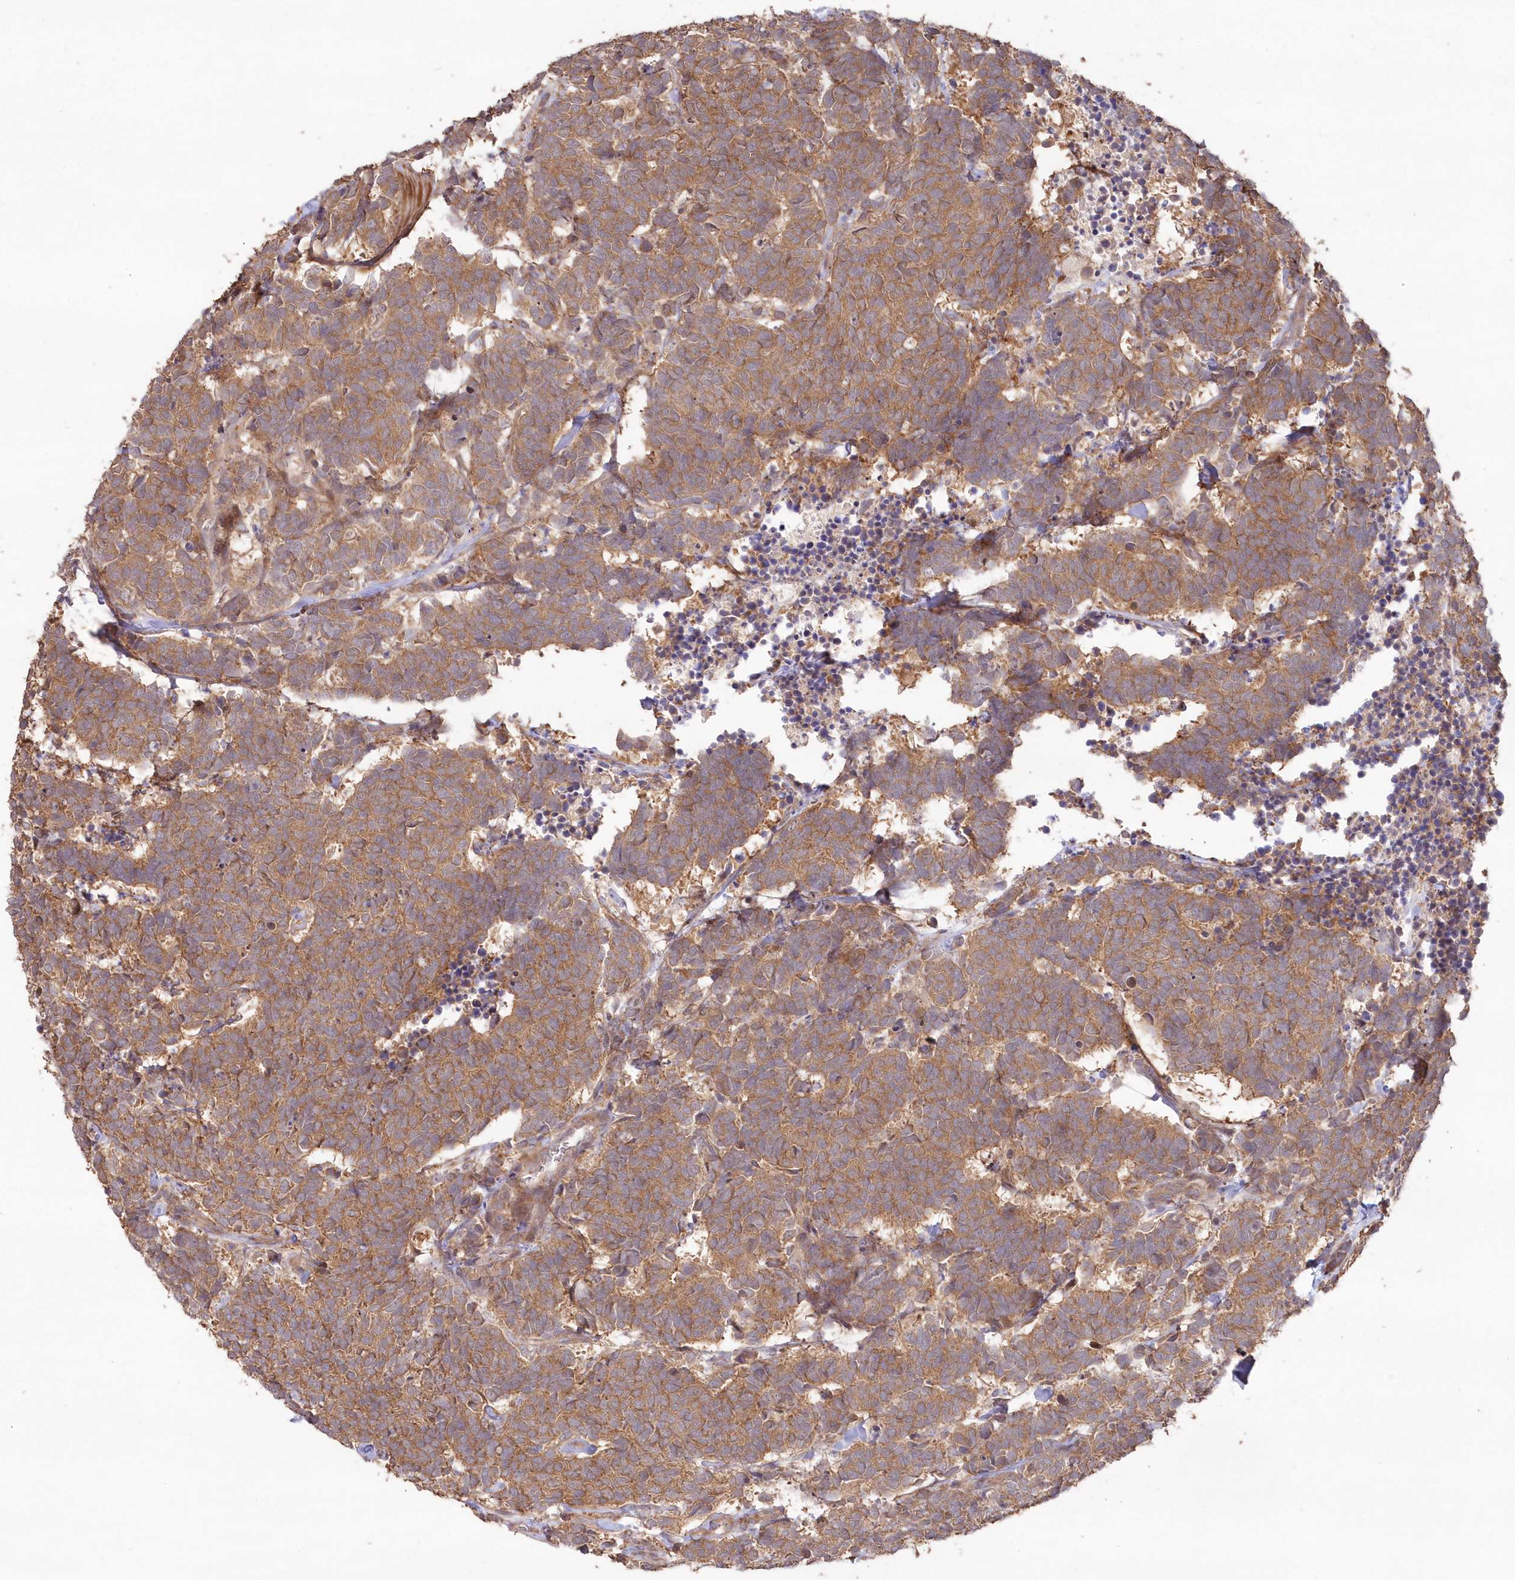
{"staining": {"intensity": "moderate", "quantity": ">75%", "location": "cytoplasmic/membranous"}, "tissue": "carcinoid", "cell_type": "Tumor cells", "image_type": "cancer", "snomed": [{"axis": "morphology", "description": "Carcinoma, NOS"}, {"axis": "morphology", "description": "Carcinoid, malignant, NOS"}, {"axis": "topography", "description": "Urinary bladder"}], "caption": "IHC image of human carcinoid stained for a protein (brown), which exhibits medium levels of moderate cytoplasmic/membranous expression in about >75% of tumor cells.", "gene": "TBCA", "patient": {"sex": "male", "age": 57}}